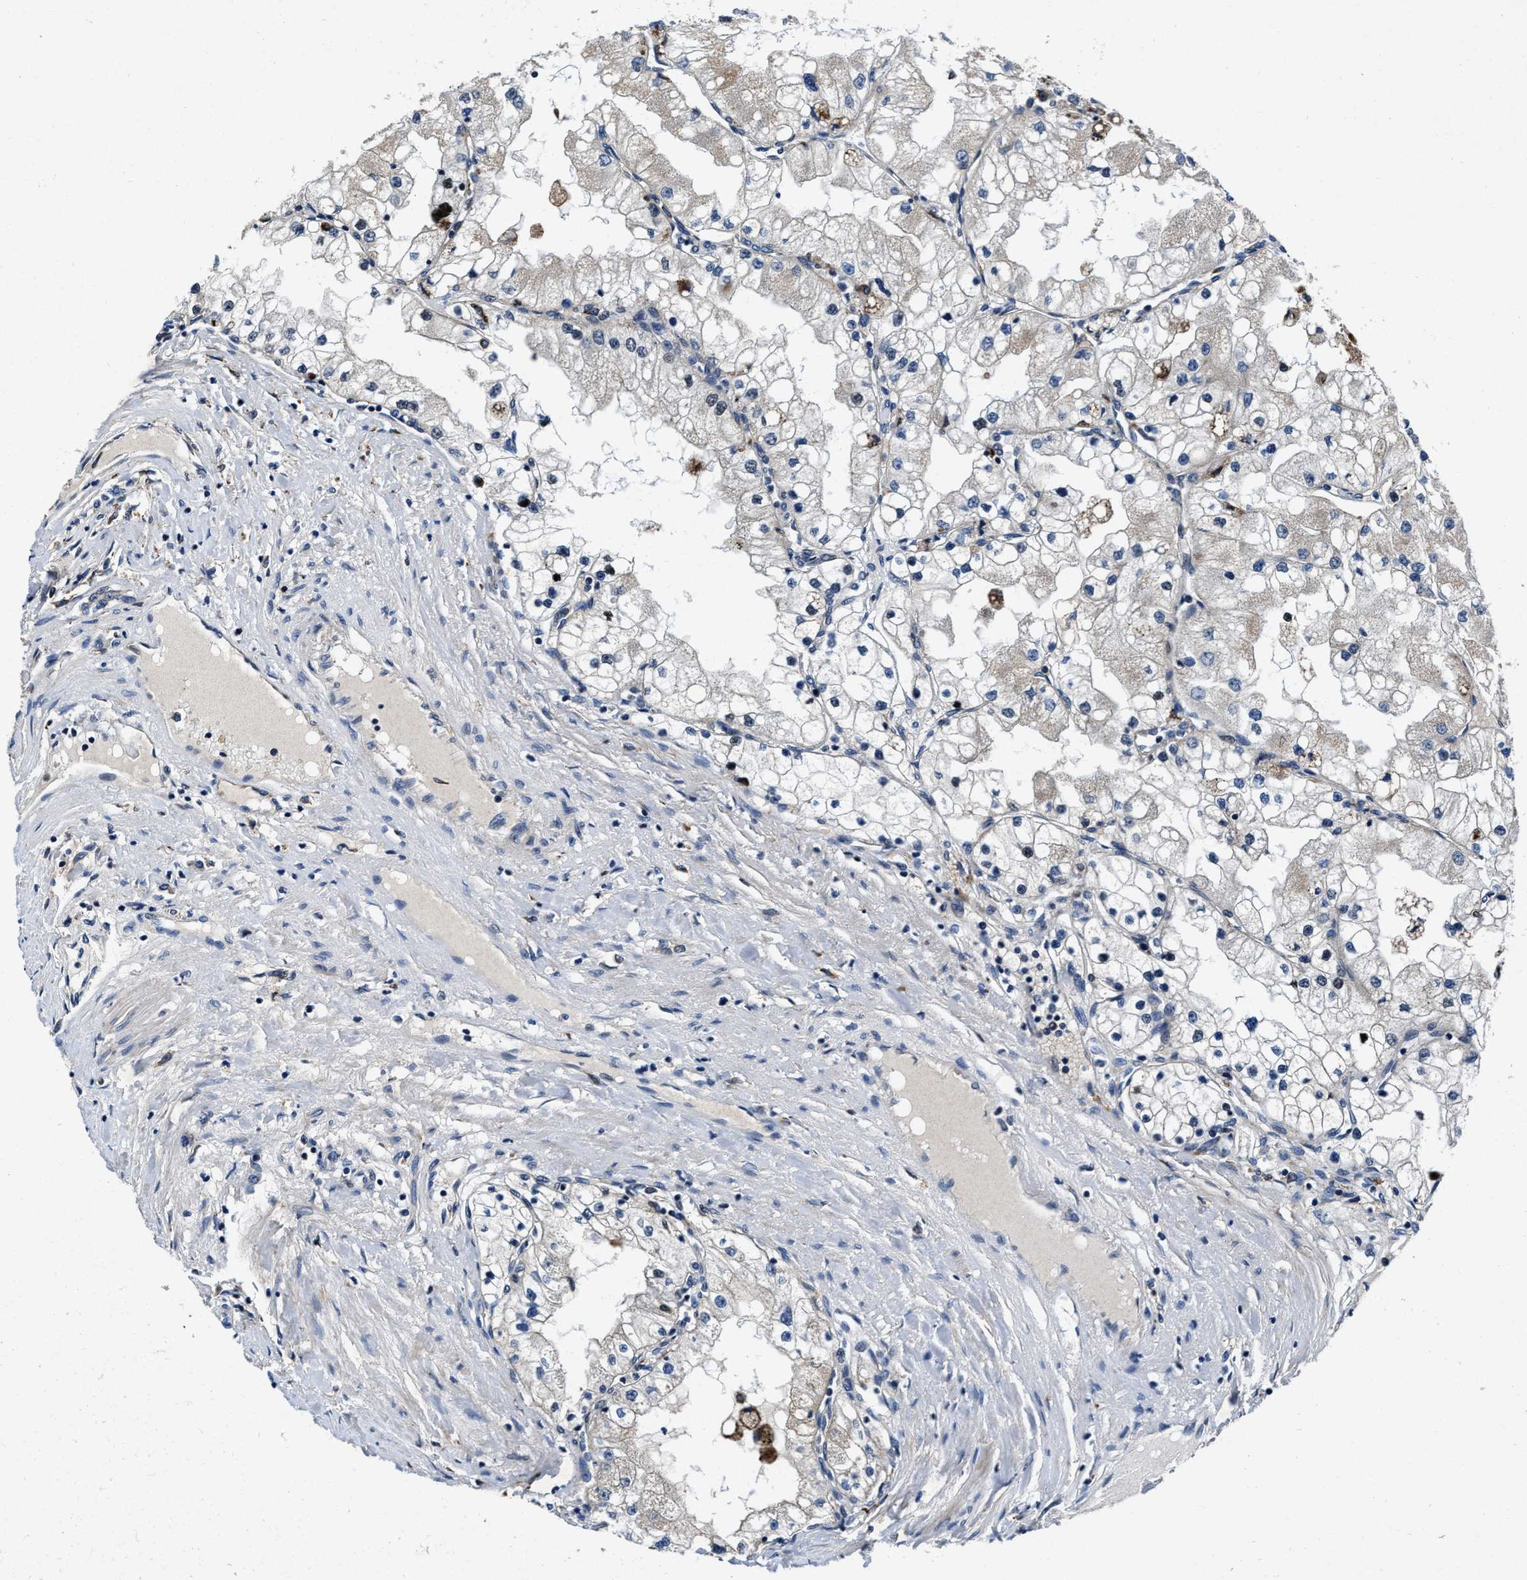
{"staining": {"intensity": "negative", "quantity": "none", "location": "none"}, "tissue": "renal cancer", "cell_type": "Tumor cells", "image_type": "cancer", "snomed": [{"axis": "morphology", "description": "Adenocarcinoma, NOS"}, {"axis": "topography", "description": "Kidney"}], "caption": "A photomicrograph of human renal cancer (adenocarcinoma) is negative for staining in tumor cells.", "gene": "C2orf66", "patient": {"sex": "male", "age": 68}}